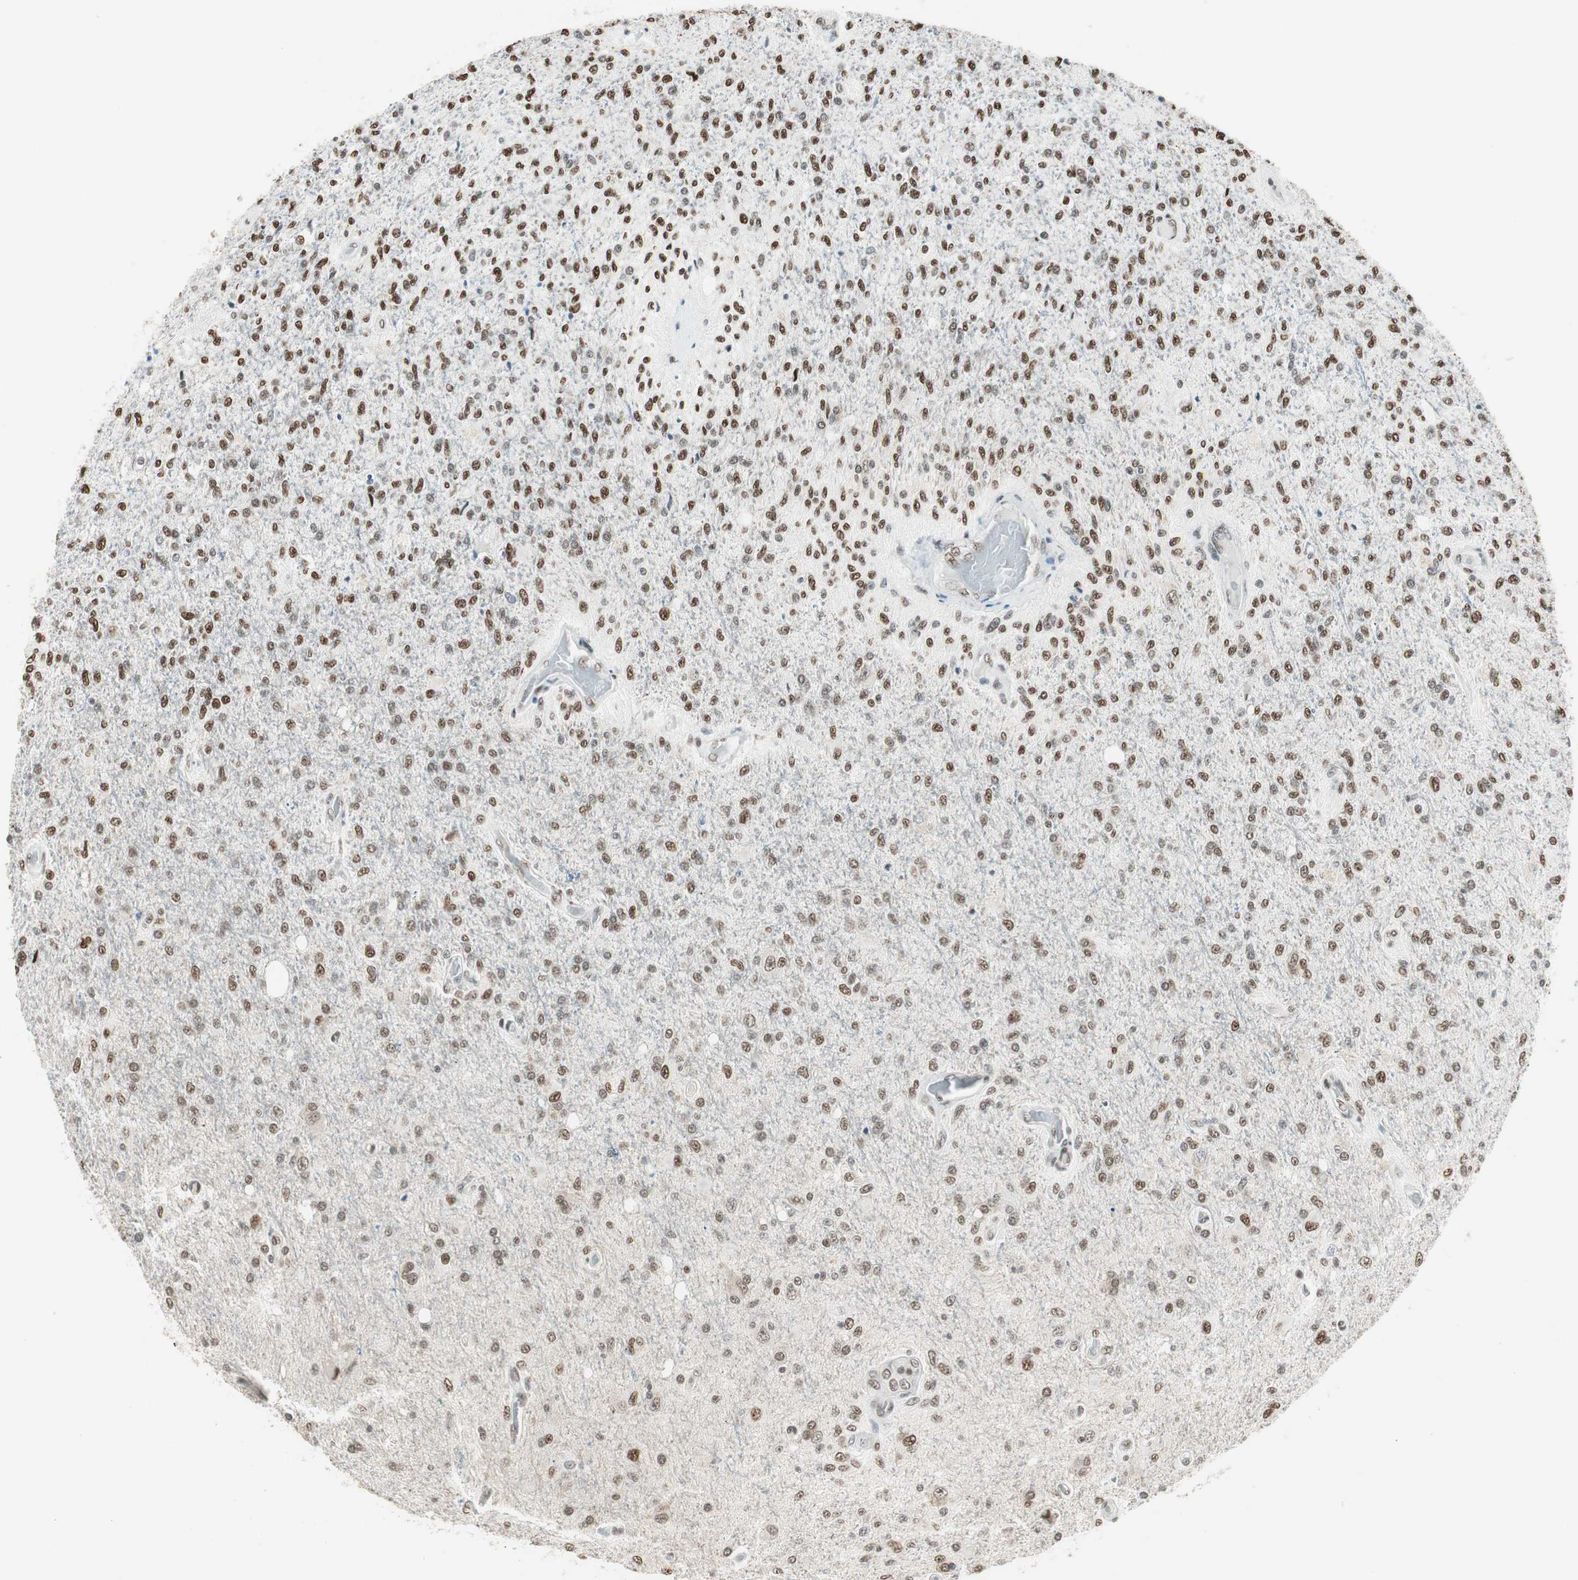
{"staining": {"intensity": "moderate", "quantity": ">75%", "location": "nuclear"}, "tissue": "glioma", "cell_type": "Tumor cells", "image_type": "cancer", "snomed": [{"axis": "morphology", "description": "Normal tissue, NOS"}, {"axis": "morphology", "description": "Glioma, malignant, High grade"}, {"axis": "topography", "description": "Cerebral cortex"}], "caption": "The image exhibits staining of high-grade glioma (malignant), revealing moderate nuclear protein staining (brown color) within tumor cells.", "gene": "ZBTB17", "patient": {"sex": "male", "age": 77}}